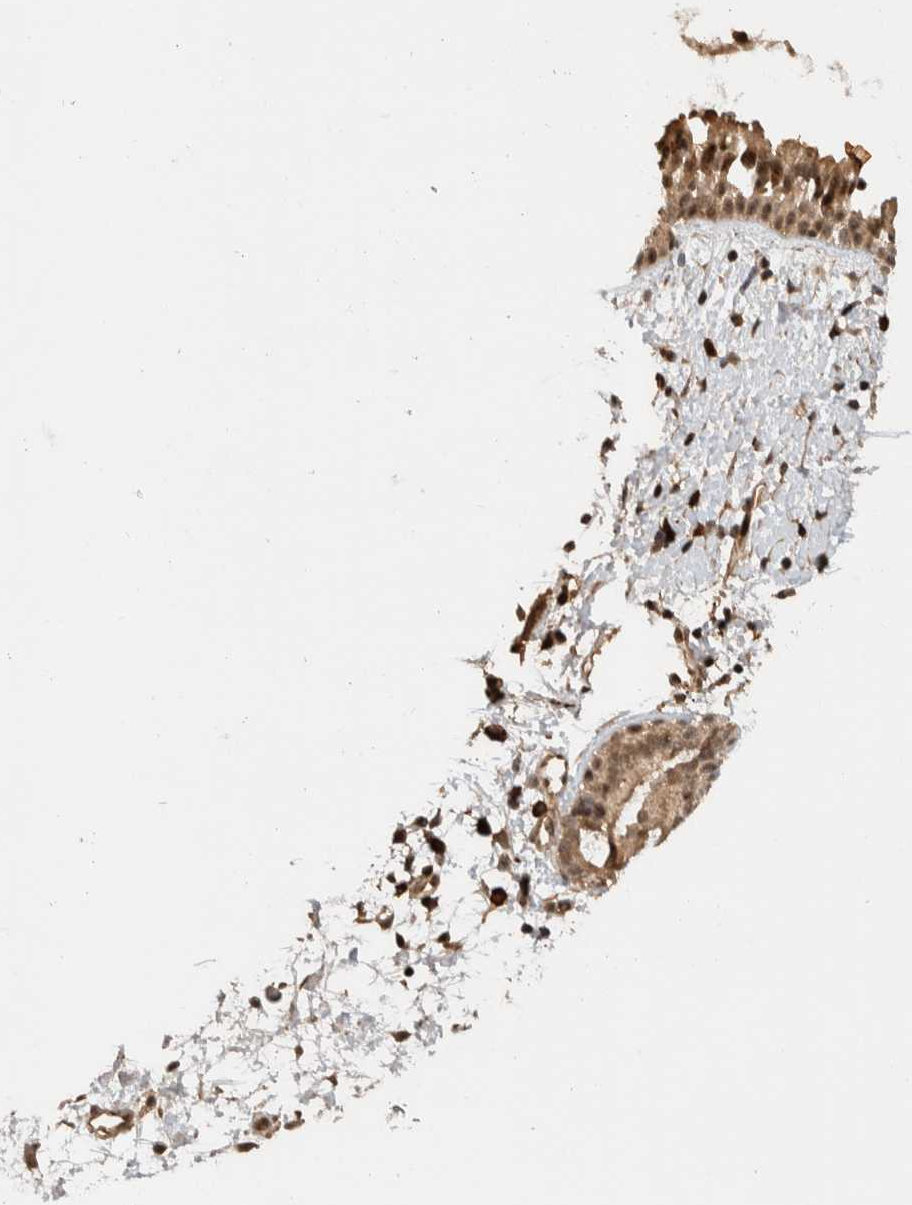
{"staining": {"intensity": "moderate", "quantity": ">75%", "location": "cytoplasmic/membranous,nuclear"}, "tissue": "nasopharynx", "cell_type": "Respiratory epithelial cells", "image_type": "normal", "snomed": [{"axis": "morphology", "description": "Normal tissue, NOS"}, {"axis": "topography", "description": "Nasopharynx"}], "caption": "IHC staining of normal nasopharynx, which shows medium levels of moderate cytoplasmic/membranous,nuclear positivity in about >75% of respiratory epithelial cells indicating moderate cytoplasmic/membranous,nuclear protein positivity. The staining was performed using DAB (brown) for protein detection and nuclei were counterstained in hematoxylin (blue).", "gene": "TOR1B", "patient": {"sex": "male", "age": 22}}